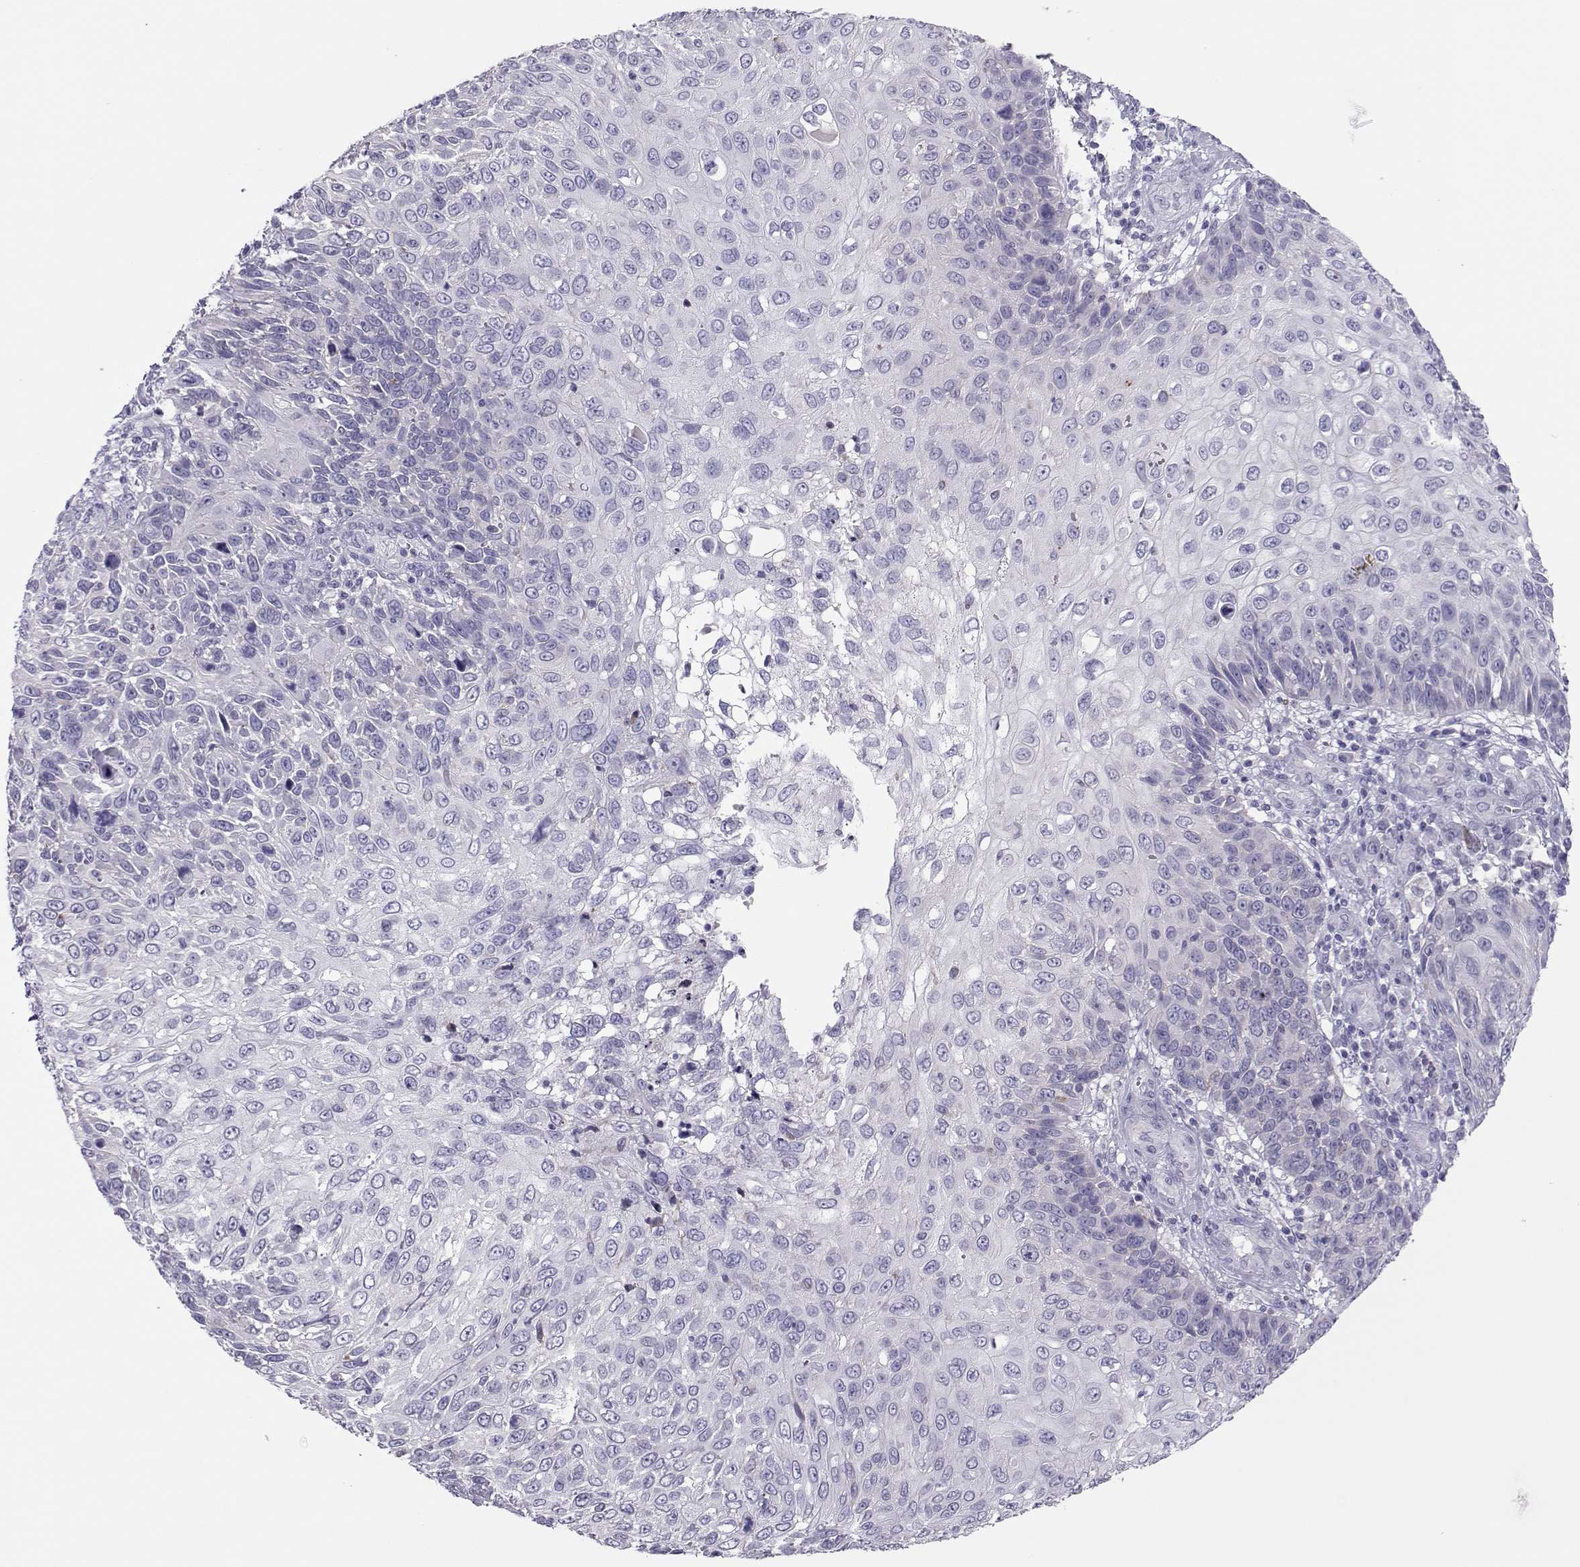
{"staining": {"intensity": "negative", "quantity": "none", "location": "none"}, "tissue": "skin cancer", "cell_type": "Tumor cells", "image_type": "cancer", "snomed": [{"axis": "morphology", "description": "Squamous cell carcinoma, NOS"}, {"axis": "topography", "description": "Skin"}], "caption": "High magnification brightfield microscopy of skin cancer (squamous cell carcinoma) stained with DAB (brown) and counterstained with hematoxylin (blue): tumor cells show no significant staining.", "gene": "TRPM7", "patient": {"sex": "male", "age": 92}}